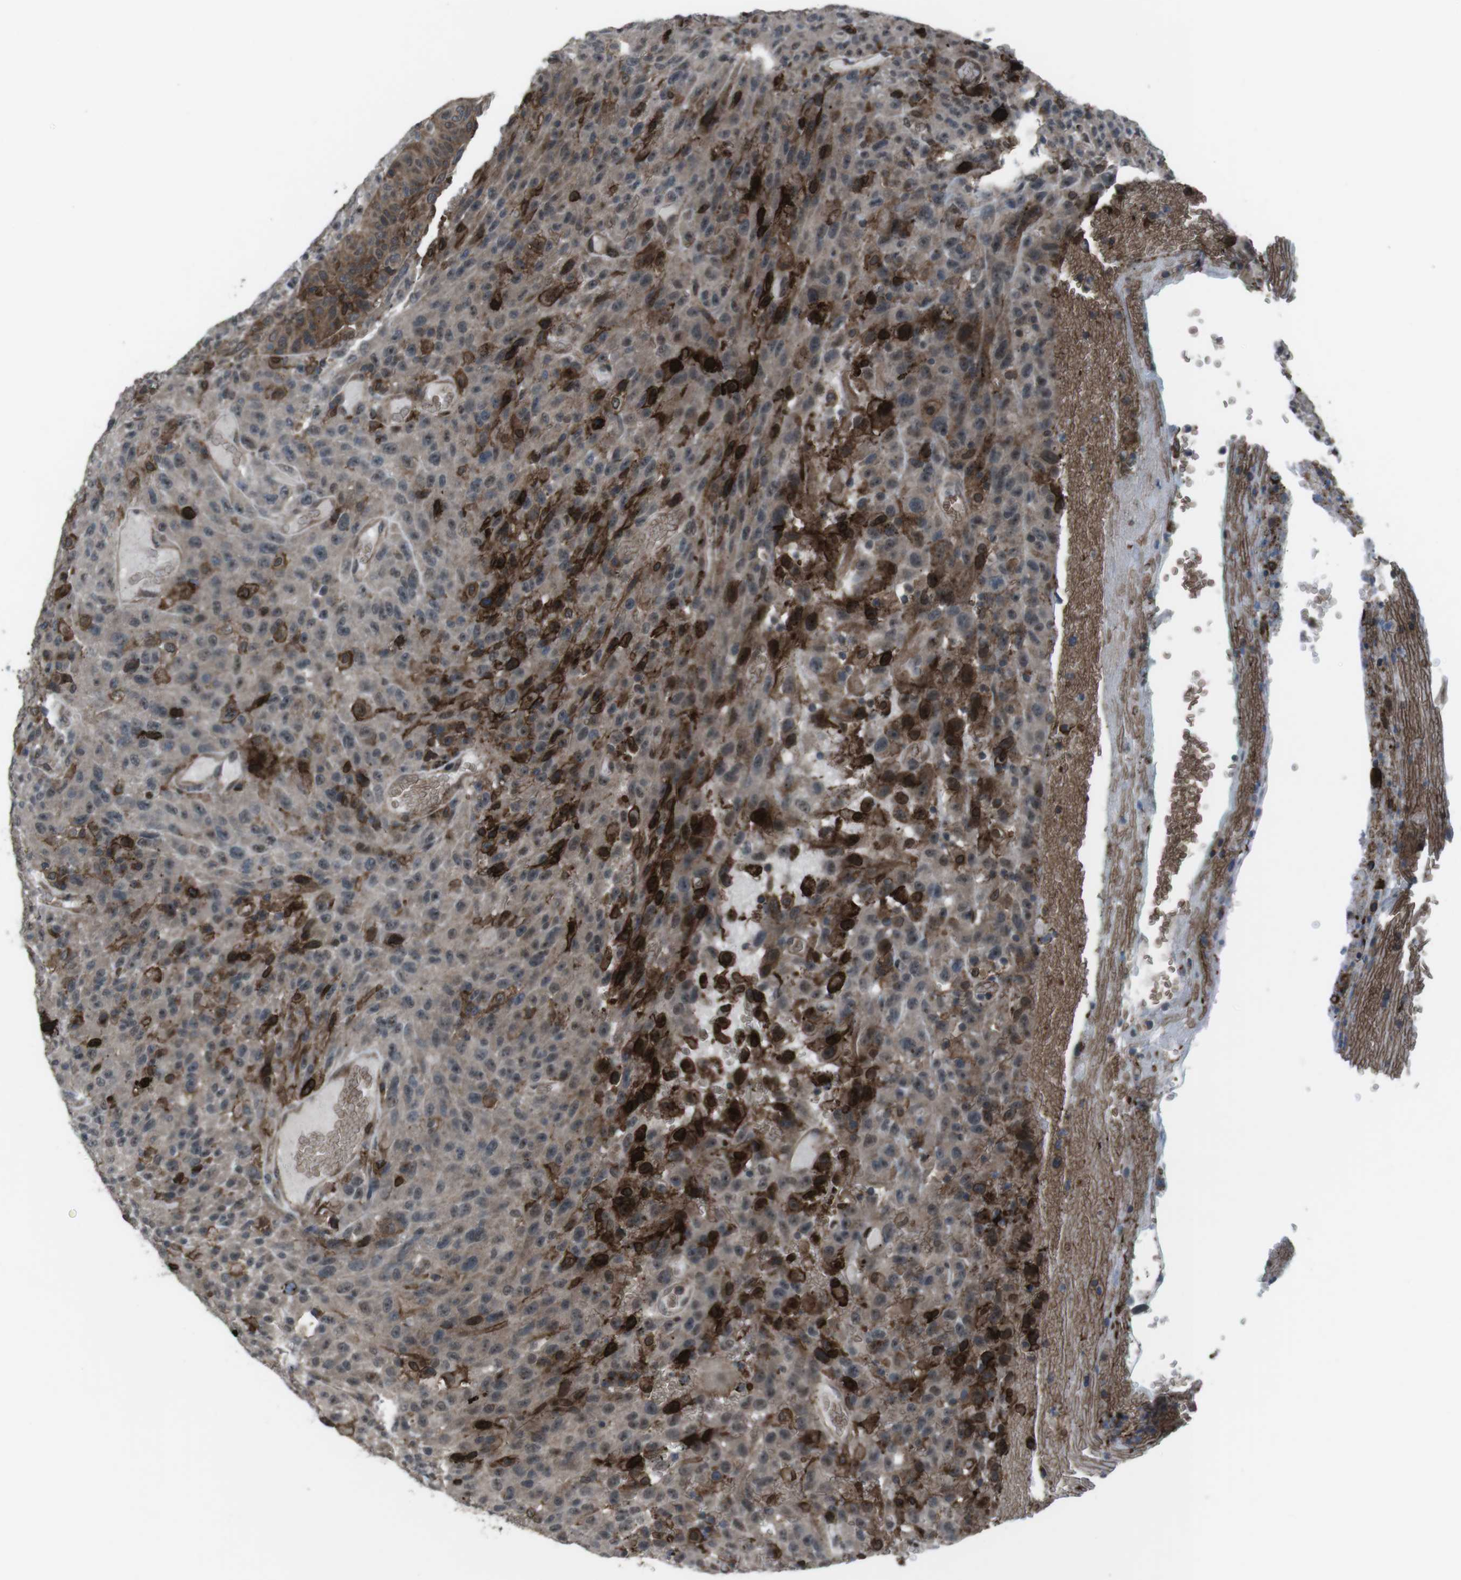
{"staining": {"intensity": "moderate", "quantity": ">75%", "location": "cytoplasmic/membranous"}, "tissue": "urothelial cancer", "cell_type": "Tumor cells", "image_type": "cancer", "snomed": [{"axis": "morphology", "description": "Urothelial carcinoma, High grade"}, {"axis": "topography", "description": "Urinary bladder"}], "caption": "Moderate cytoplasmic/membranous positivity is seen in about >75% of tumor cells in urothelial carcinoma (high-grade). Nuclei are stained in blue.", "gene": "GDF10", "patient": {"sex": "male", "age": 66}}